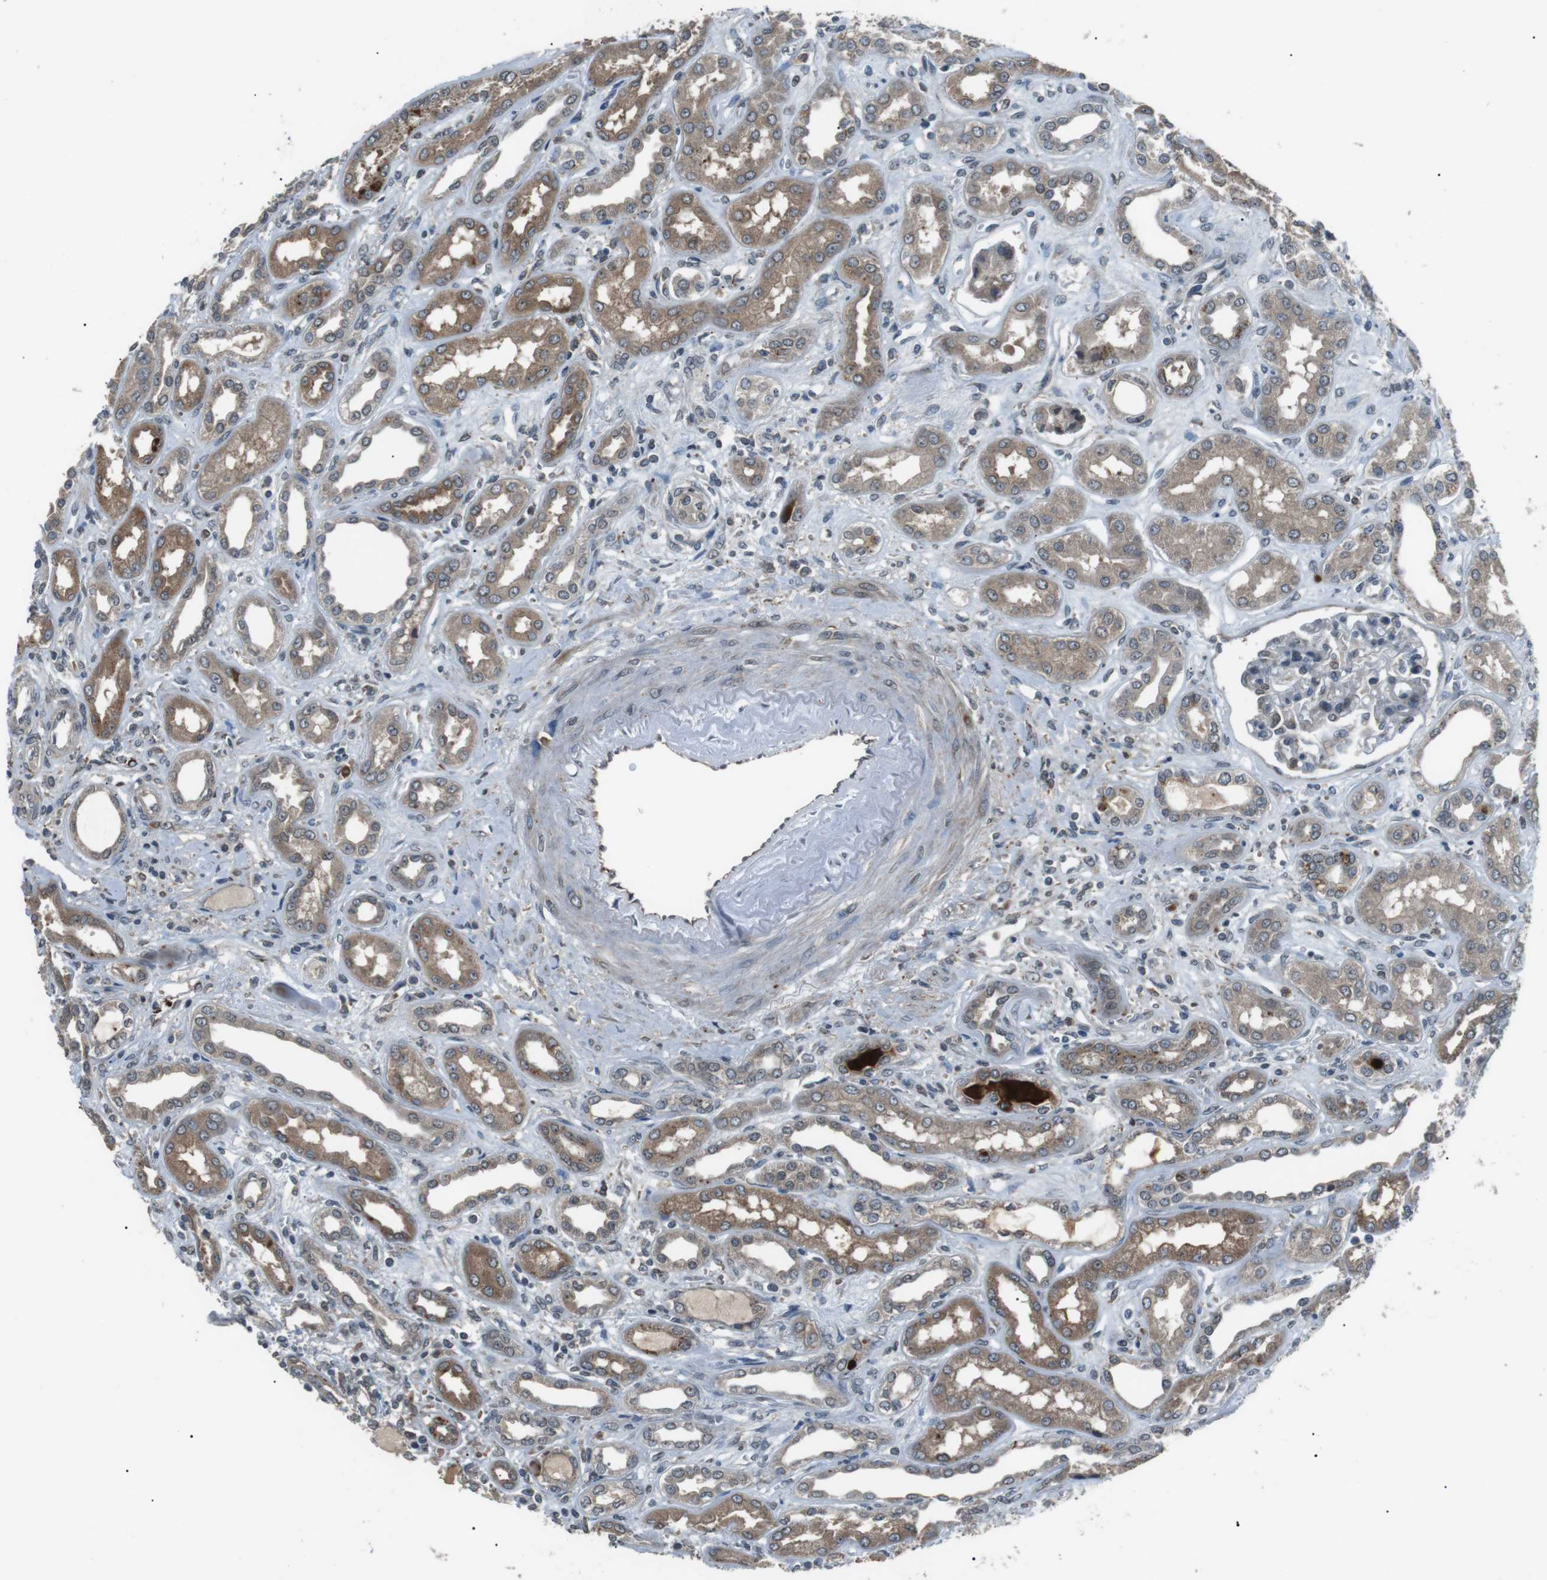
{"staining": {"intensity": "weak", "quantity": "<25%", "location": "cytoplasmic/membranous,nuclear"}, "tissue": "kidney", "cell_type": "Cells in glomeruli", "image_type": "normal", "snomed": [{"axis": "morphology", "description": "Normal tissue, NOS"}, {"axis": "topography", "description": "Kidney"}], "caption": "The micrograph displays no significant expression in cells in glomeruli of kidney.", "gene": "NEK7", "patient": {"sex": "male", "age": 59}}